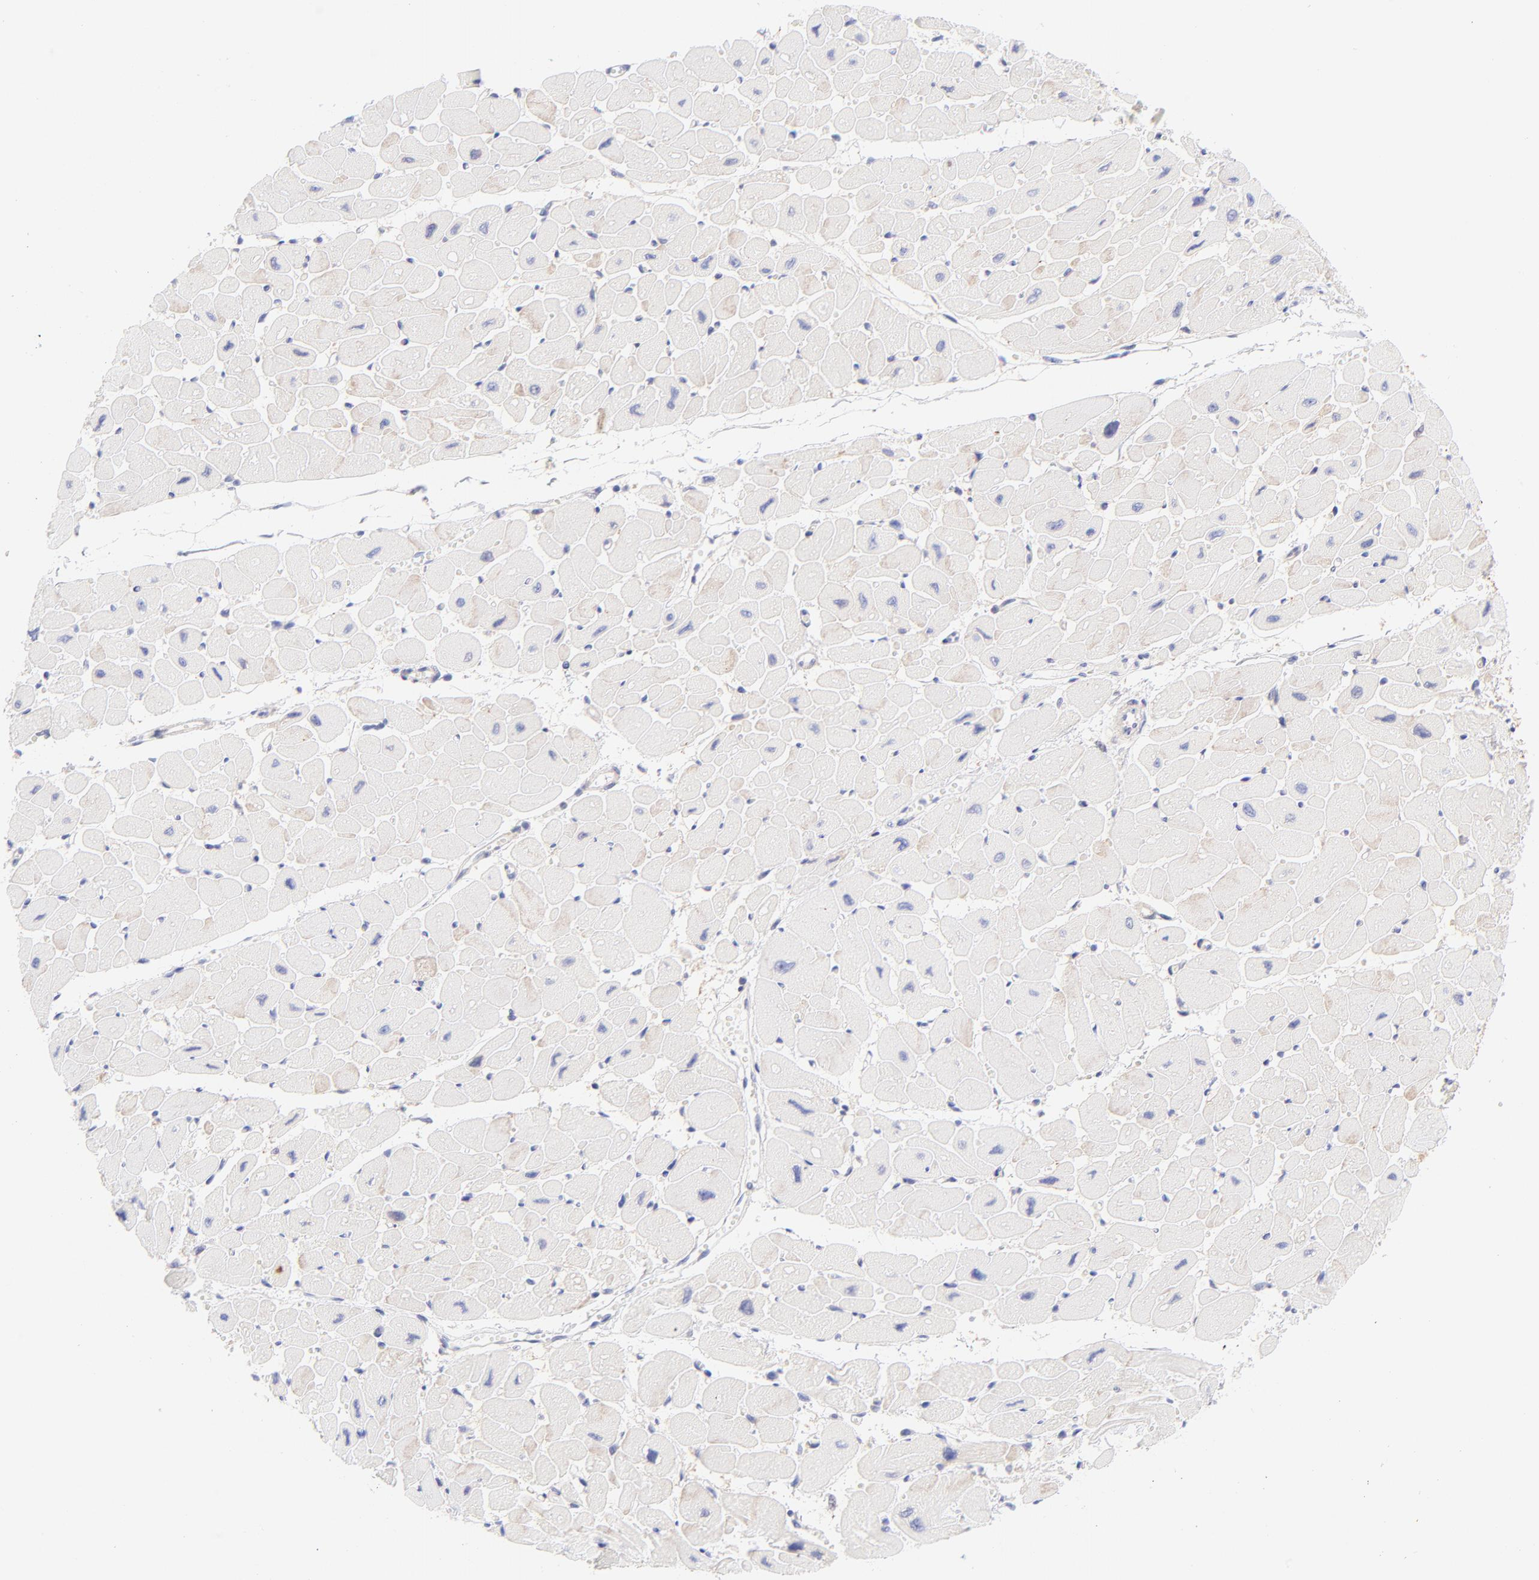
{"staining": {"intensity": "negative", "quantity": "none", "location": "none"}, "tissue": "heart muscle", "cell_type": "Cardiomyocytes", "image_type": "normal", "snomed": [{"axis": "morphology", "description": "Normal tissue, NOS"}, {"axis": "topography", "description": "Heart"}], "caption": "Image shows no significant protein staining in cardiomyocytes of unremarkable heart muscle. The staining was performed using DAB (3,3'-diaminobenzidine) to visualize the protein expression in brown, while the nuclei were stained in blue with hematoxylin (Magnification: 20x).", "gene": "PBDC1", "patient": {"sex": "female", "age": 54}}